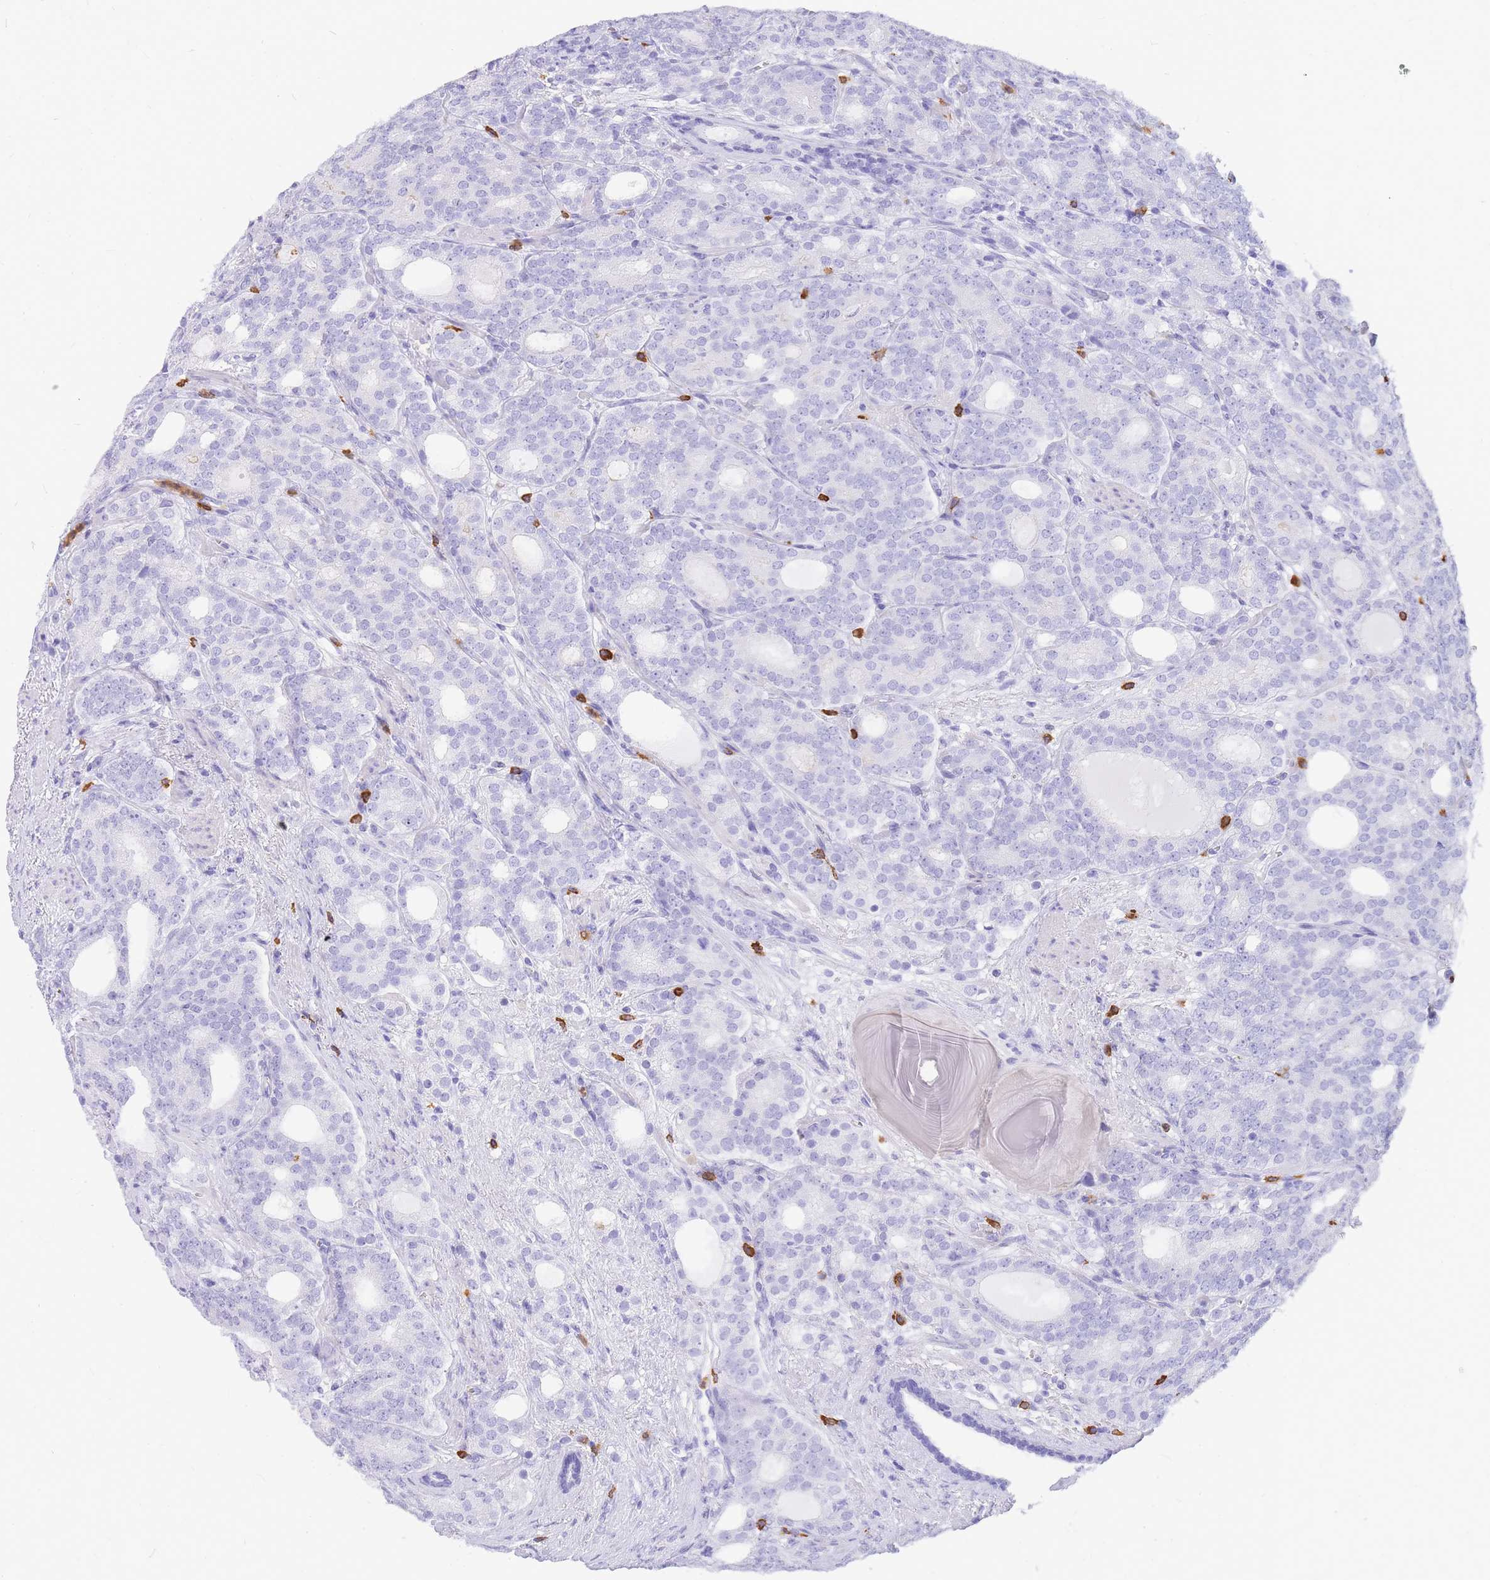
{"staining": {"intensity": "negative", "quantity": "none", "location": "none"}, "tissue": "prostate cancer", "cell_type": "Tumor cells", "image_type": "cancer", "snomed": [{"axis": "morphology", "description": "Adenocarcinoma, High grade"}, {"axis": "topography", "description": "Prostate"}], "caption": "Immunohistochemical staining of human prostate cancer exhibits no significant staining in tumor cells.", "gene": "HERC1", "patient": {"sex": "male", "age": 64}}